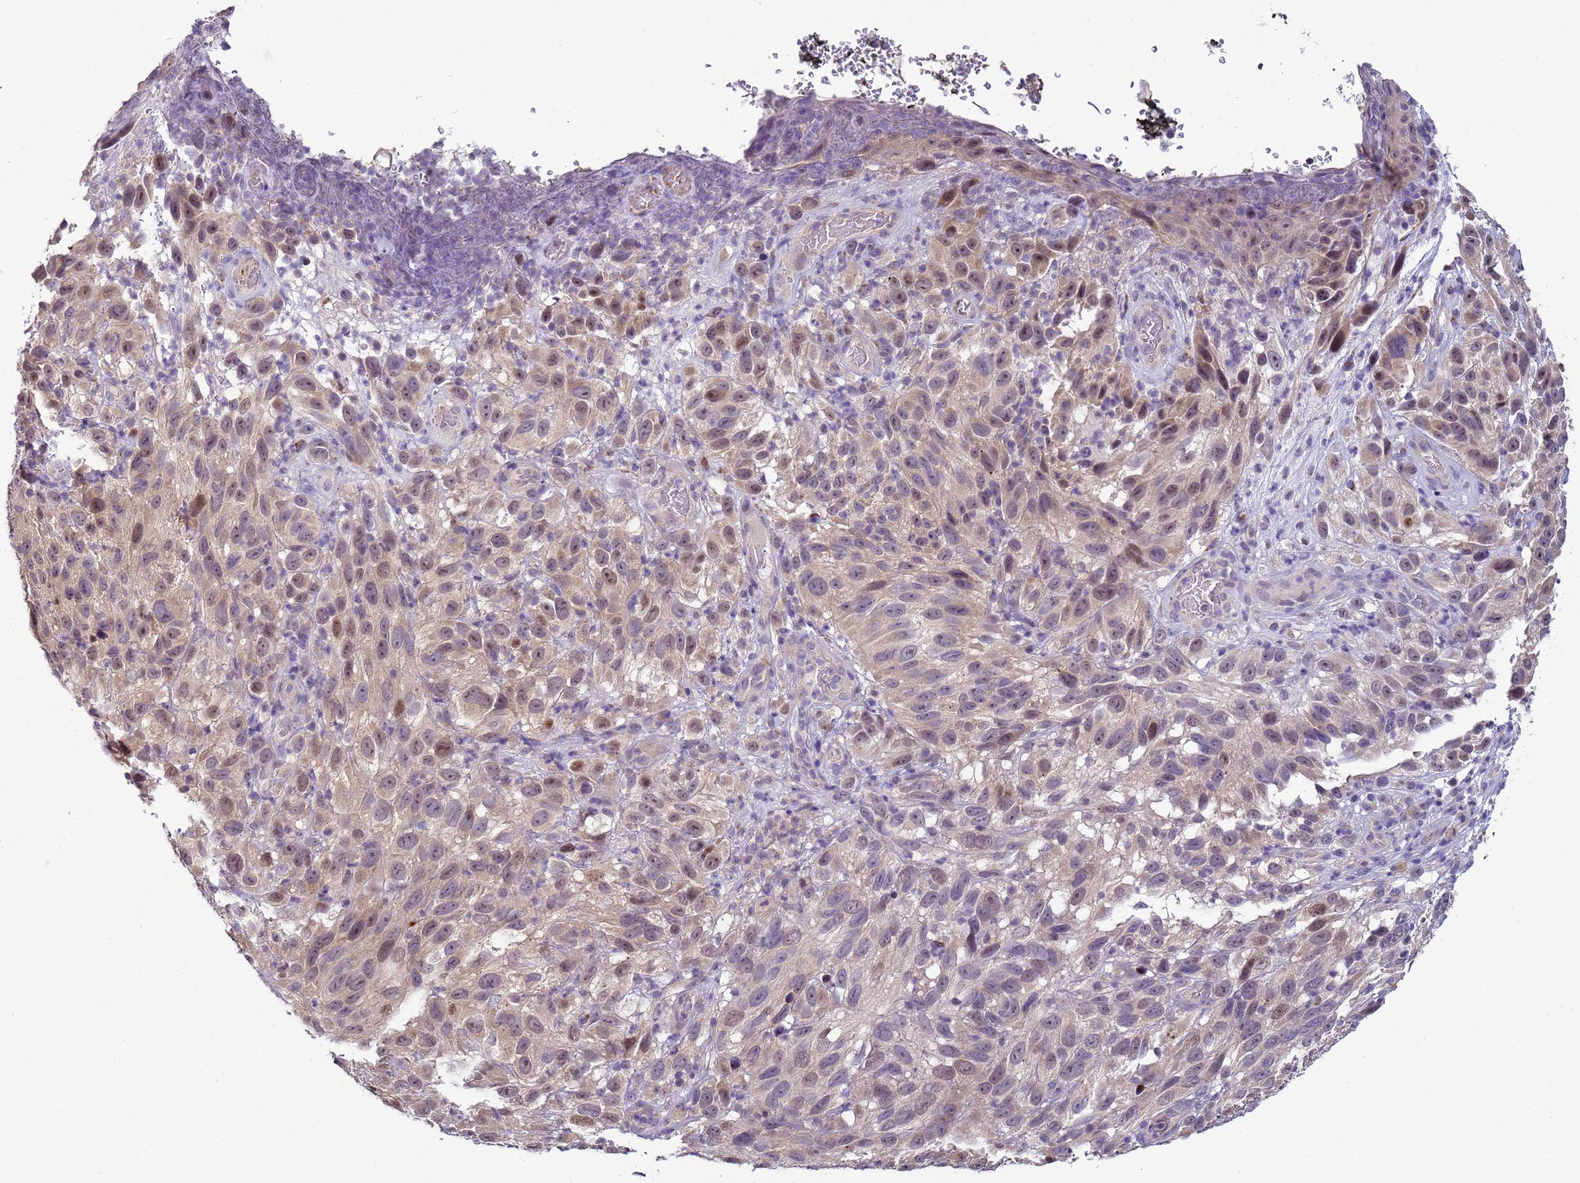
{"staining": {"intensity": "moderate", "quantity": "<25%", "location": "nuclear"}, "tissue": "melanoma", "cell_type": "Tumor cells", "image_type": "cancer", "snomed": [{"axis": "morphology", "description": "Malignant melanoma, NOS"}, {"axis": "topography", "description": "Skin"}], "caption": "This is an image of immunohistochemistry staining of melanoma, which shows moderate expression in the nuclear of tumor cells.", "gene": "CLHC1", "patient": {"sex": "female", "age": 96}}